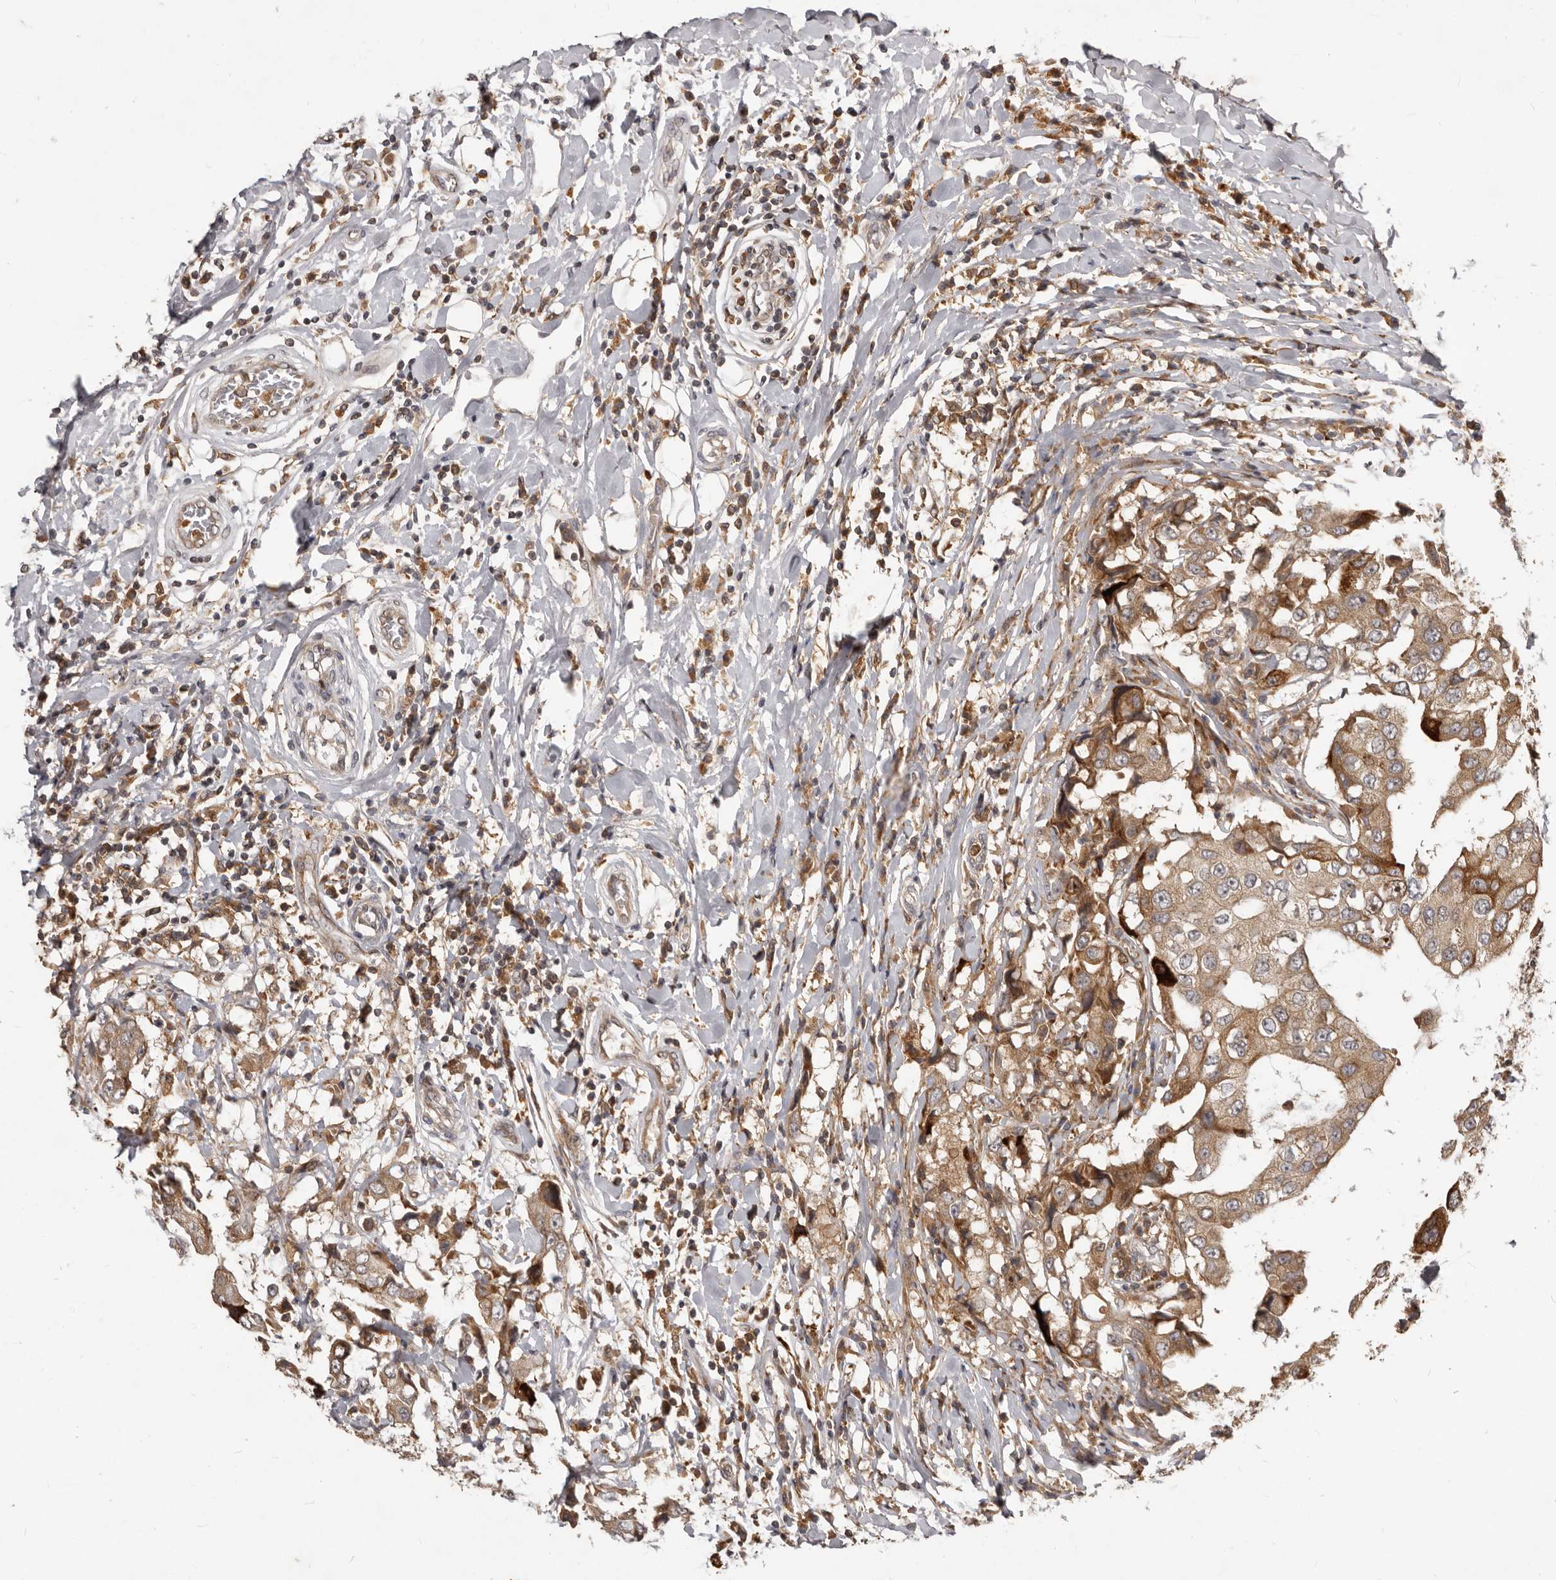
{"staining": {"intensity": "moderate", "quantity": ">75%", "location": "cytoplasmic/membranous"}, "tissue": "breast cancer", "cell_type": "Tumor cells", "image_type": "cancer", "snomed": [{"axis": "morphology", "description": "Duct carcinoma"}, {"axis": "topography", "description": "Breast"}], "caption": "Tumor cells demonstrate medium levels of moderate cytoplasmic/membranous positivity in approximately >75% of cells in human breast cancer.", "gene": "RNF187", "patient": {"sex": "female", "age": 27}}